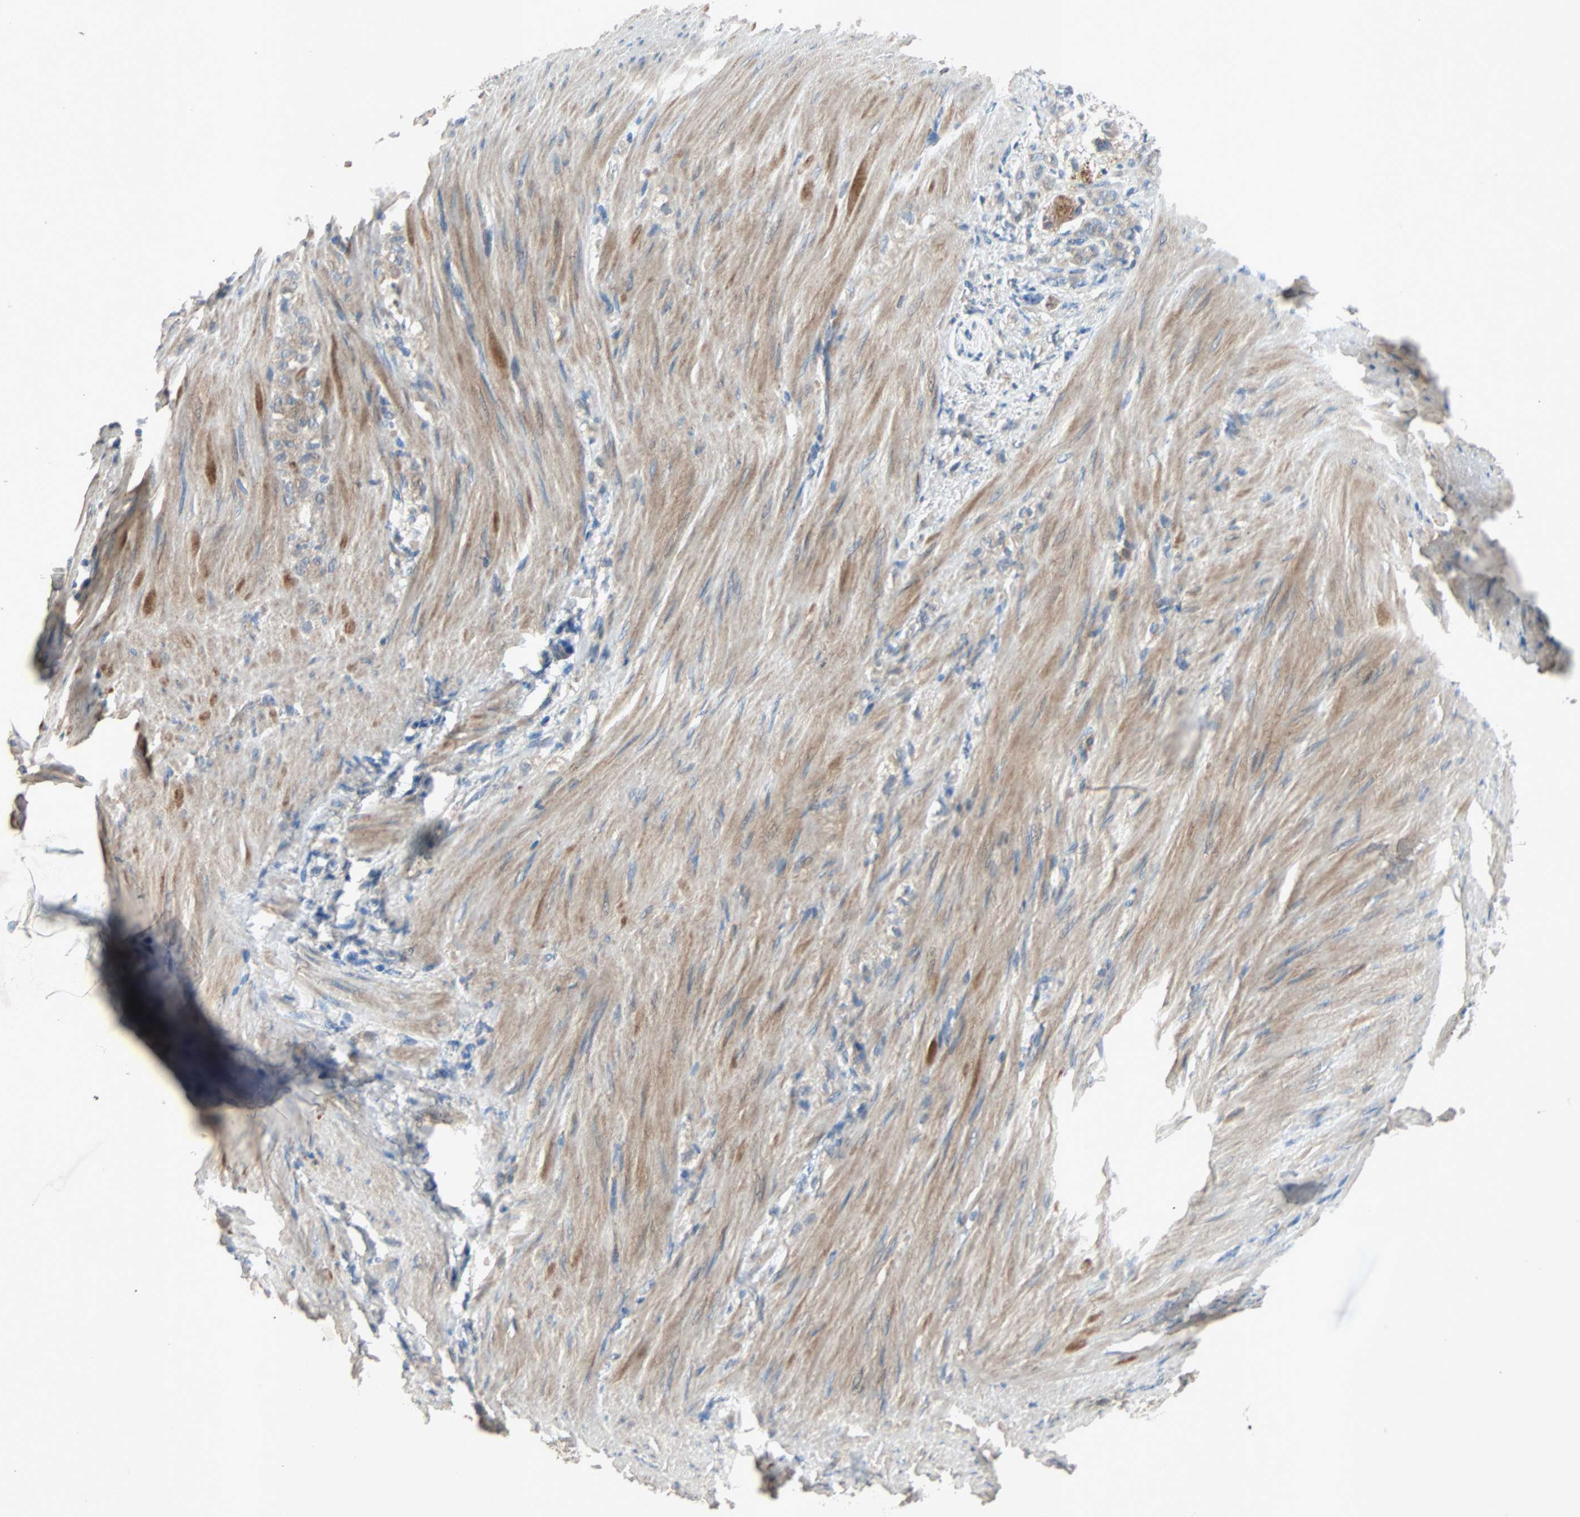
{"staining": {"intensity": "weak", "quantity": ">75%", "location": "cytoplasmic/membranous"}, "tissue": "stomach cancer", "cell_type": "Tumor cells", "image_type": "cancer", "snomed": [{"axis": "morphology", "description": "Adenocarcinoma, NOS"}, {"axis": "topography", "description": "Stomach"}], "caption": "About >75% of tumor cells in human stomach cancer display weak cytoplasmic/membranous protein positivity as visualized by brown immunohistochemical staining.", "gene": "XYLT1", "patient": {"sex": "male", "age": 82}}